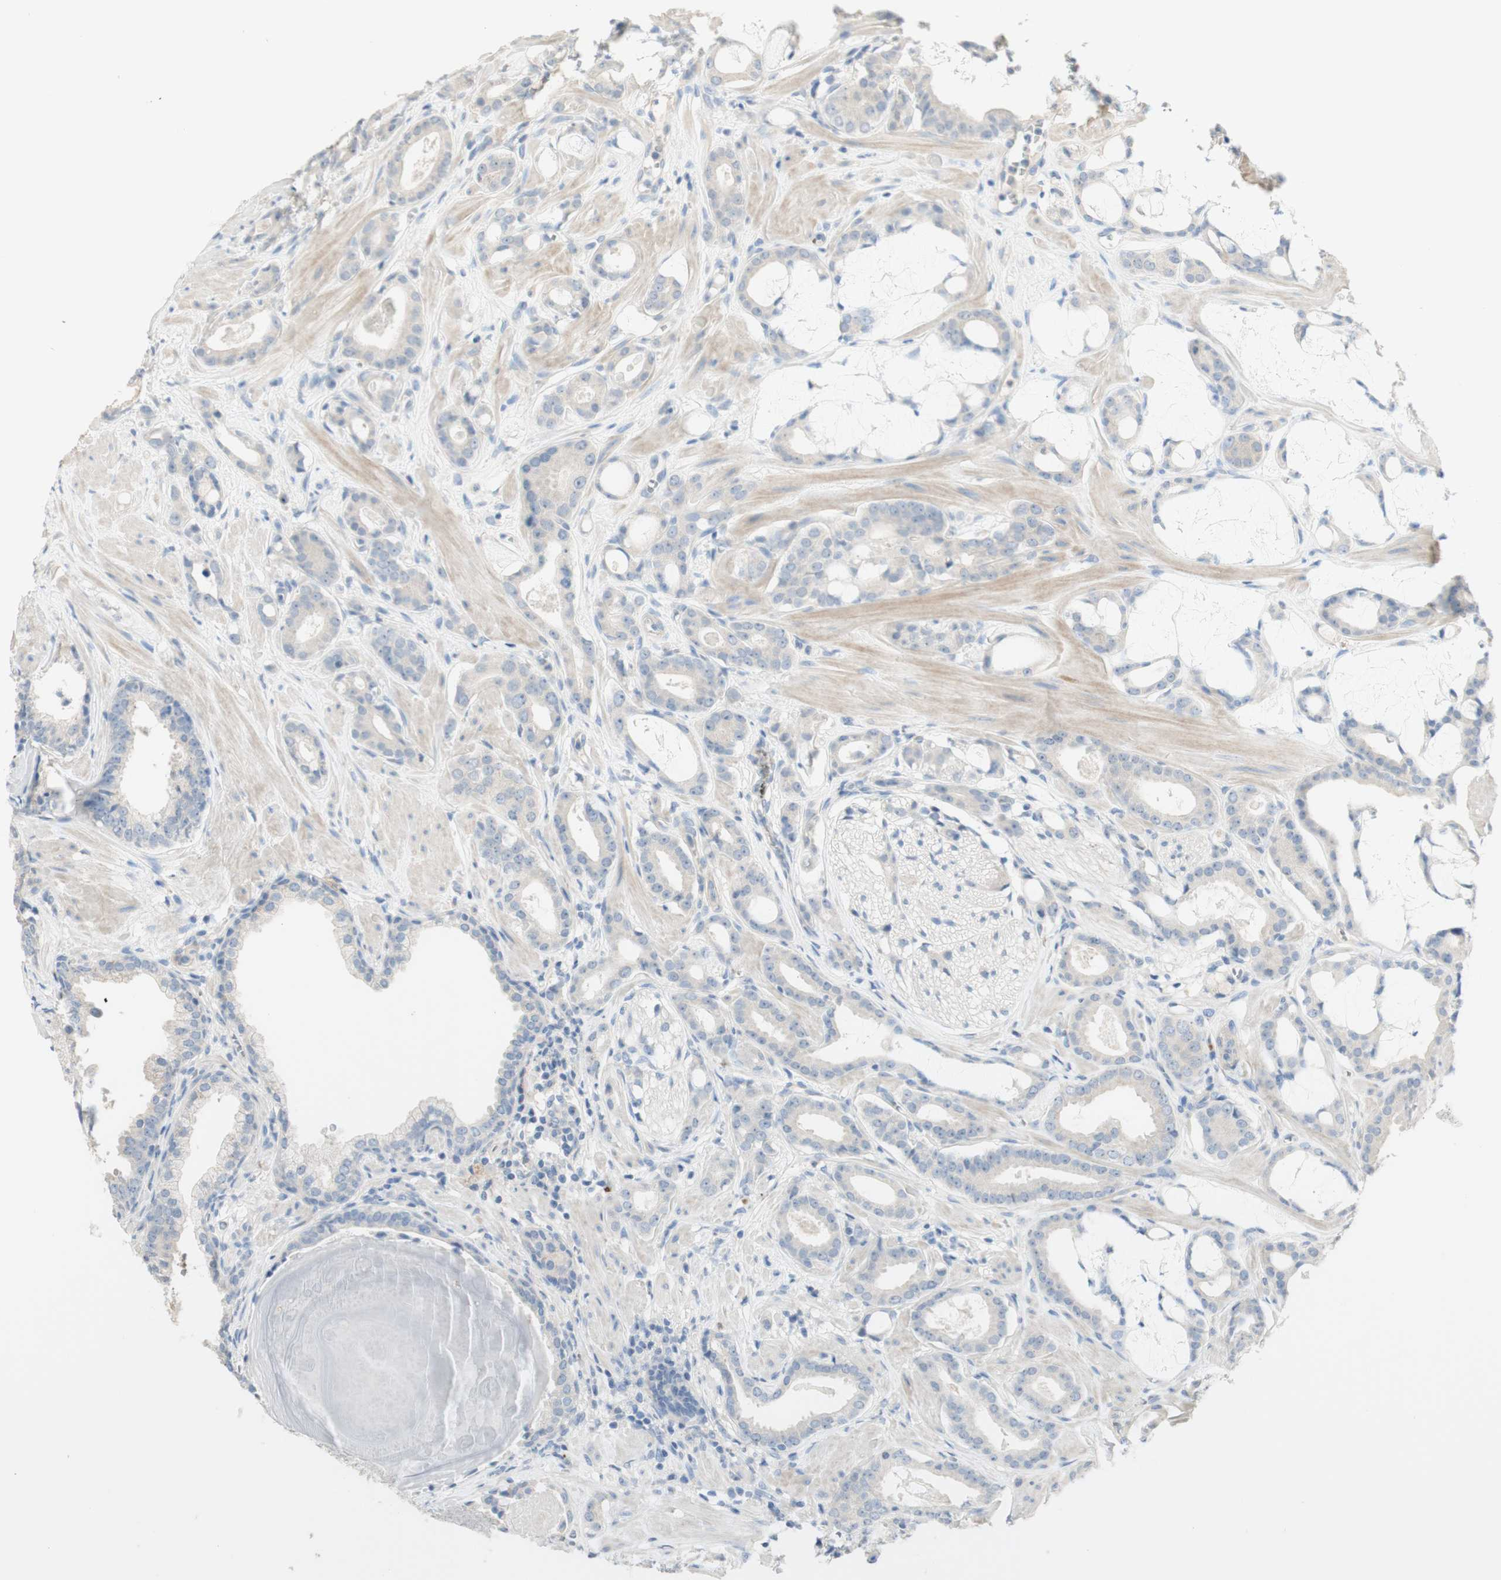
{"staining": {"intensity": "negative", "quantity": "none", "location": "none"}, "tissue": "prostate cancer", "cell_type": "Tumor cells", "image_type": "cancer", "snomed": [{"axis": "morphology", "description": "Adenocarcinoma, Low grade"}, {"axis": "topography", "description": "Prostate"}], "caption": "Histopathology image shows no significant protein expression in tumor cells of prostate low-grade adenocarcinoma.", "gene": "MANEA", "patient": {"sex": "male", "age": 53}}